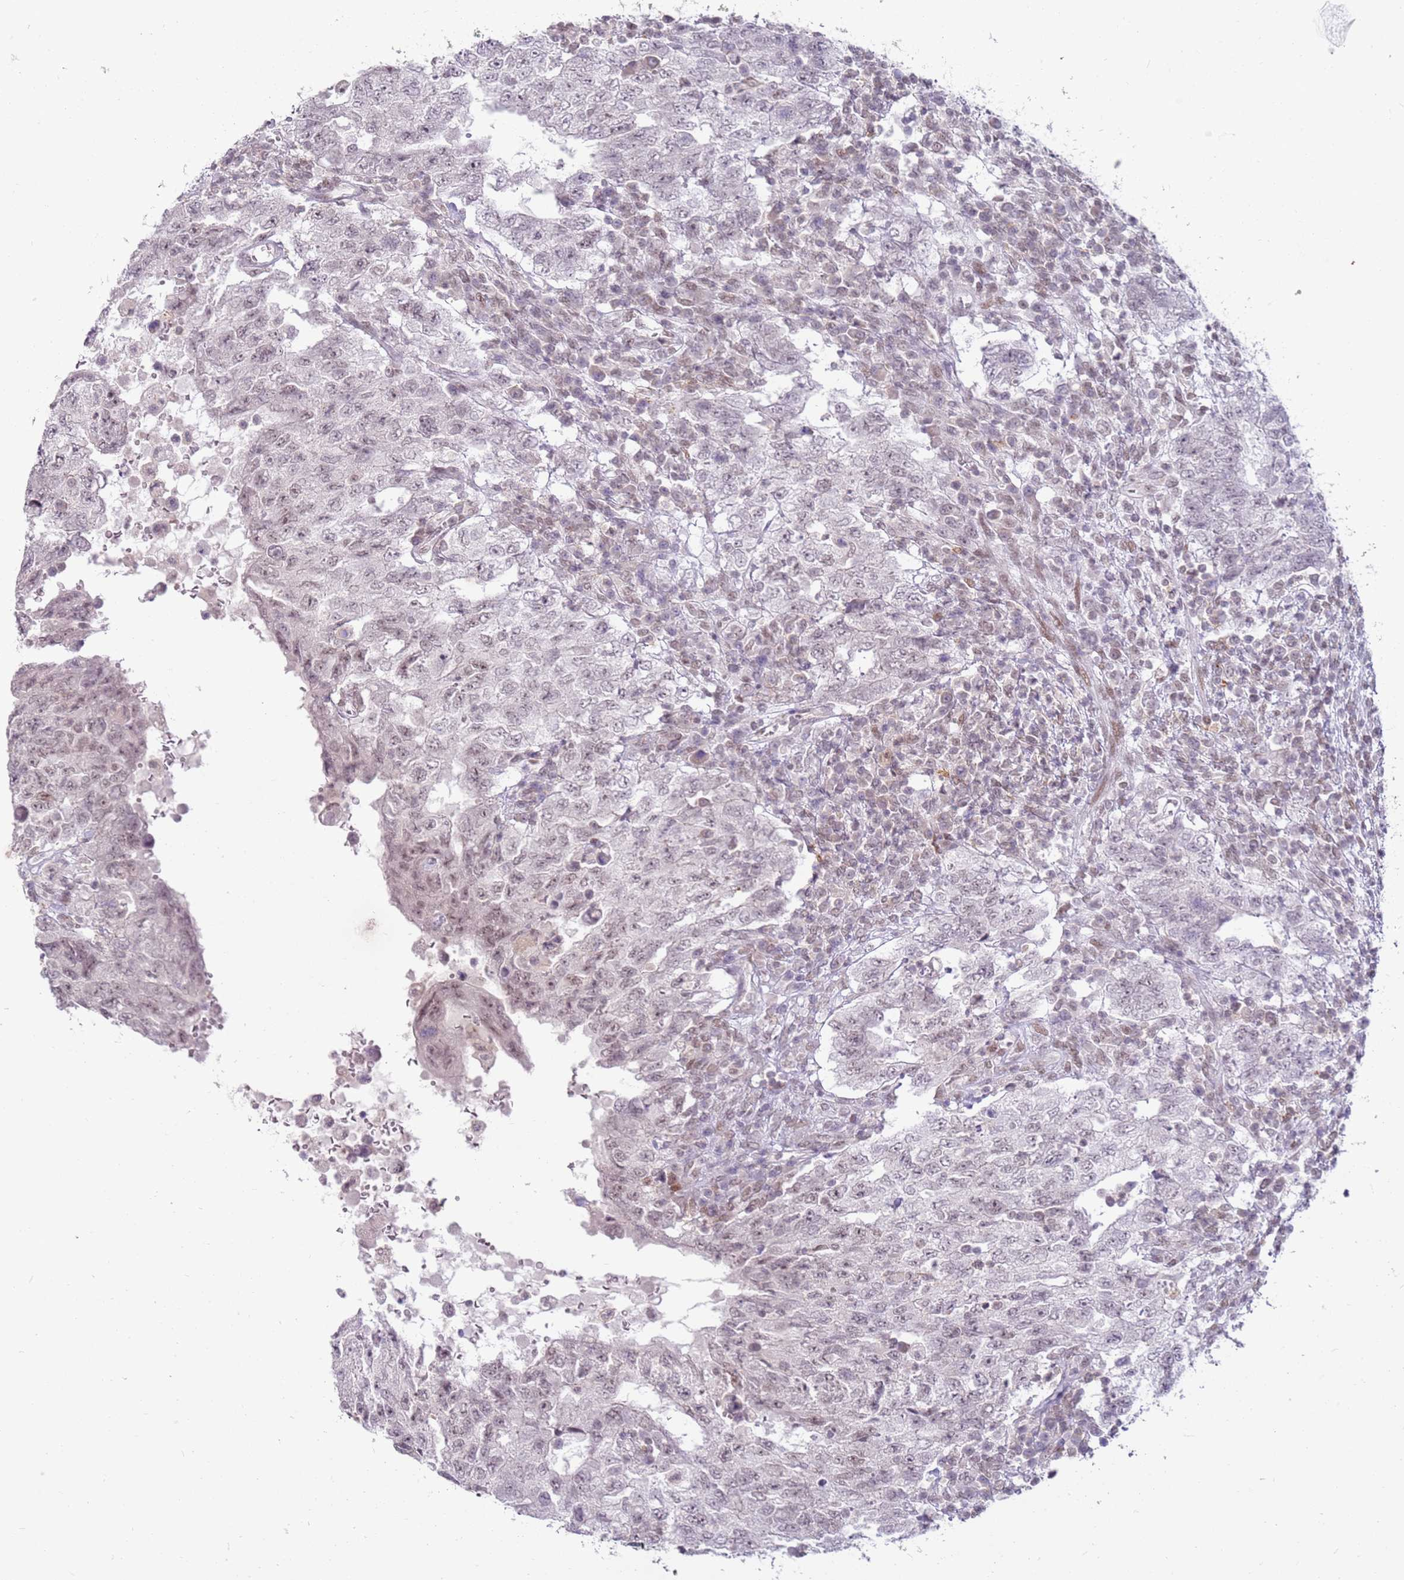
{"staining": {"intensity": "negative", "quantity": "none", "location": "none"}, "tissue": "testis cancer", "cell_type": "Tumor cells", "image_type": "cancer", "snomed": [{"axis": "morphology", "description": "Carcinoma, Embryonal, NOS"}, {"axis": "topography", "description": "Testis"}], "caption": "DAB immunohistochemical staining of human testis cancer displays no significant positivity in tumor cells.", "gene": "PHC2", "patient": {"sex": "male", "age": 26}}